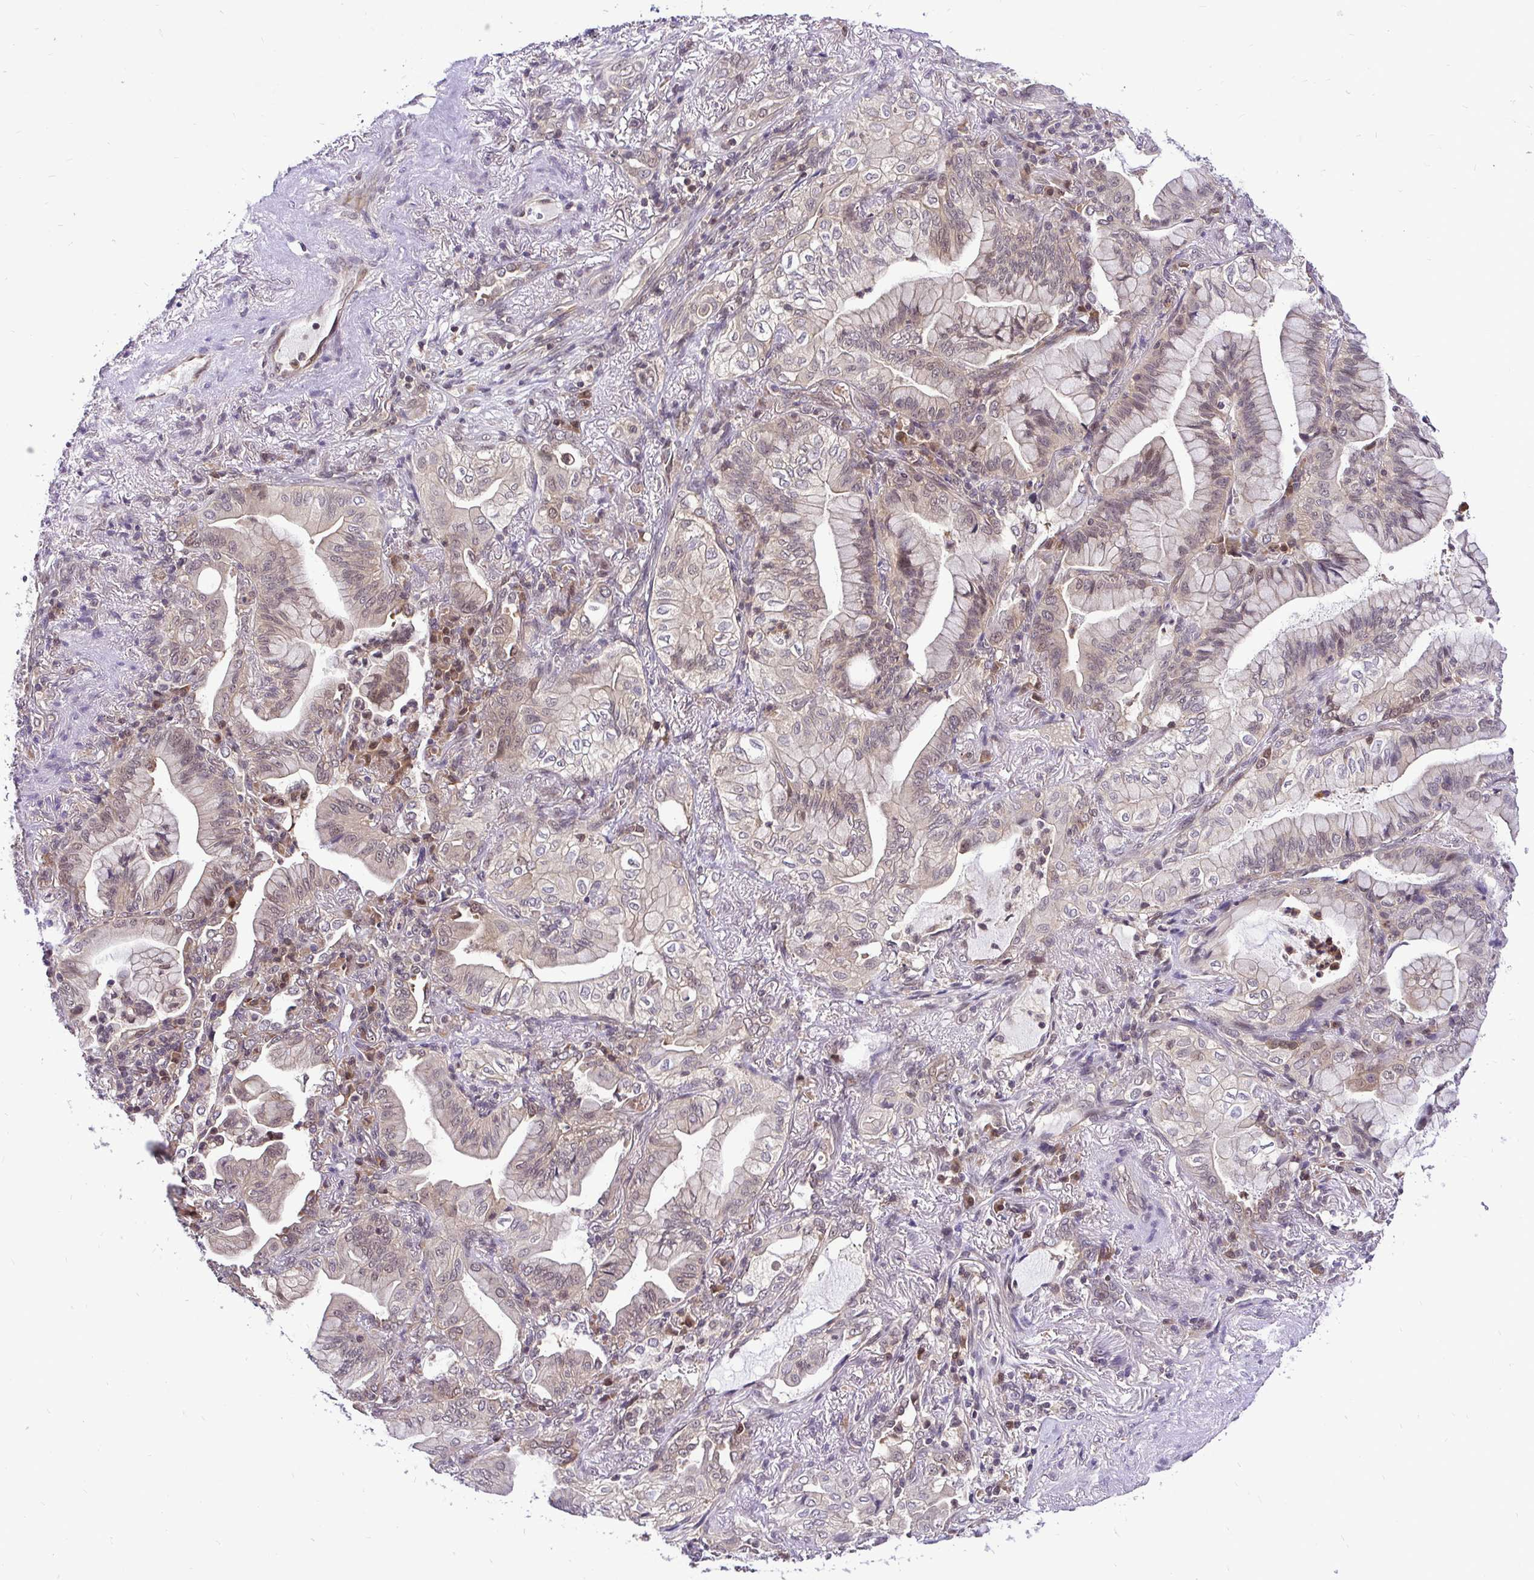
{"staining": {"intensity": "weak", "quantity": "25%-75%", "location": "cytoplasmic/membranous,nuclear"}, "tissue": "lung cancer", "cell_type": "Tumor cells", "image_type": "cancer", "snomed": [{"axis": "morphology", "description": "Adenocarcinoma, NOS"}, {"axis": "topography", "description": "Lung"}], "caption": "Adenocarcinoma (lung) tissue exhibits weak cytoplasmic/membranous and nuclear expression in approximately 25%-75% of tumor cells, visualized by immunohistochemistry.", "gene": "UBE2M", "patient": {"sex": "male", "age": 77}}